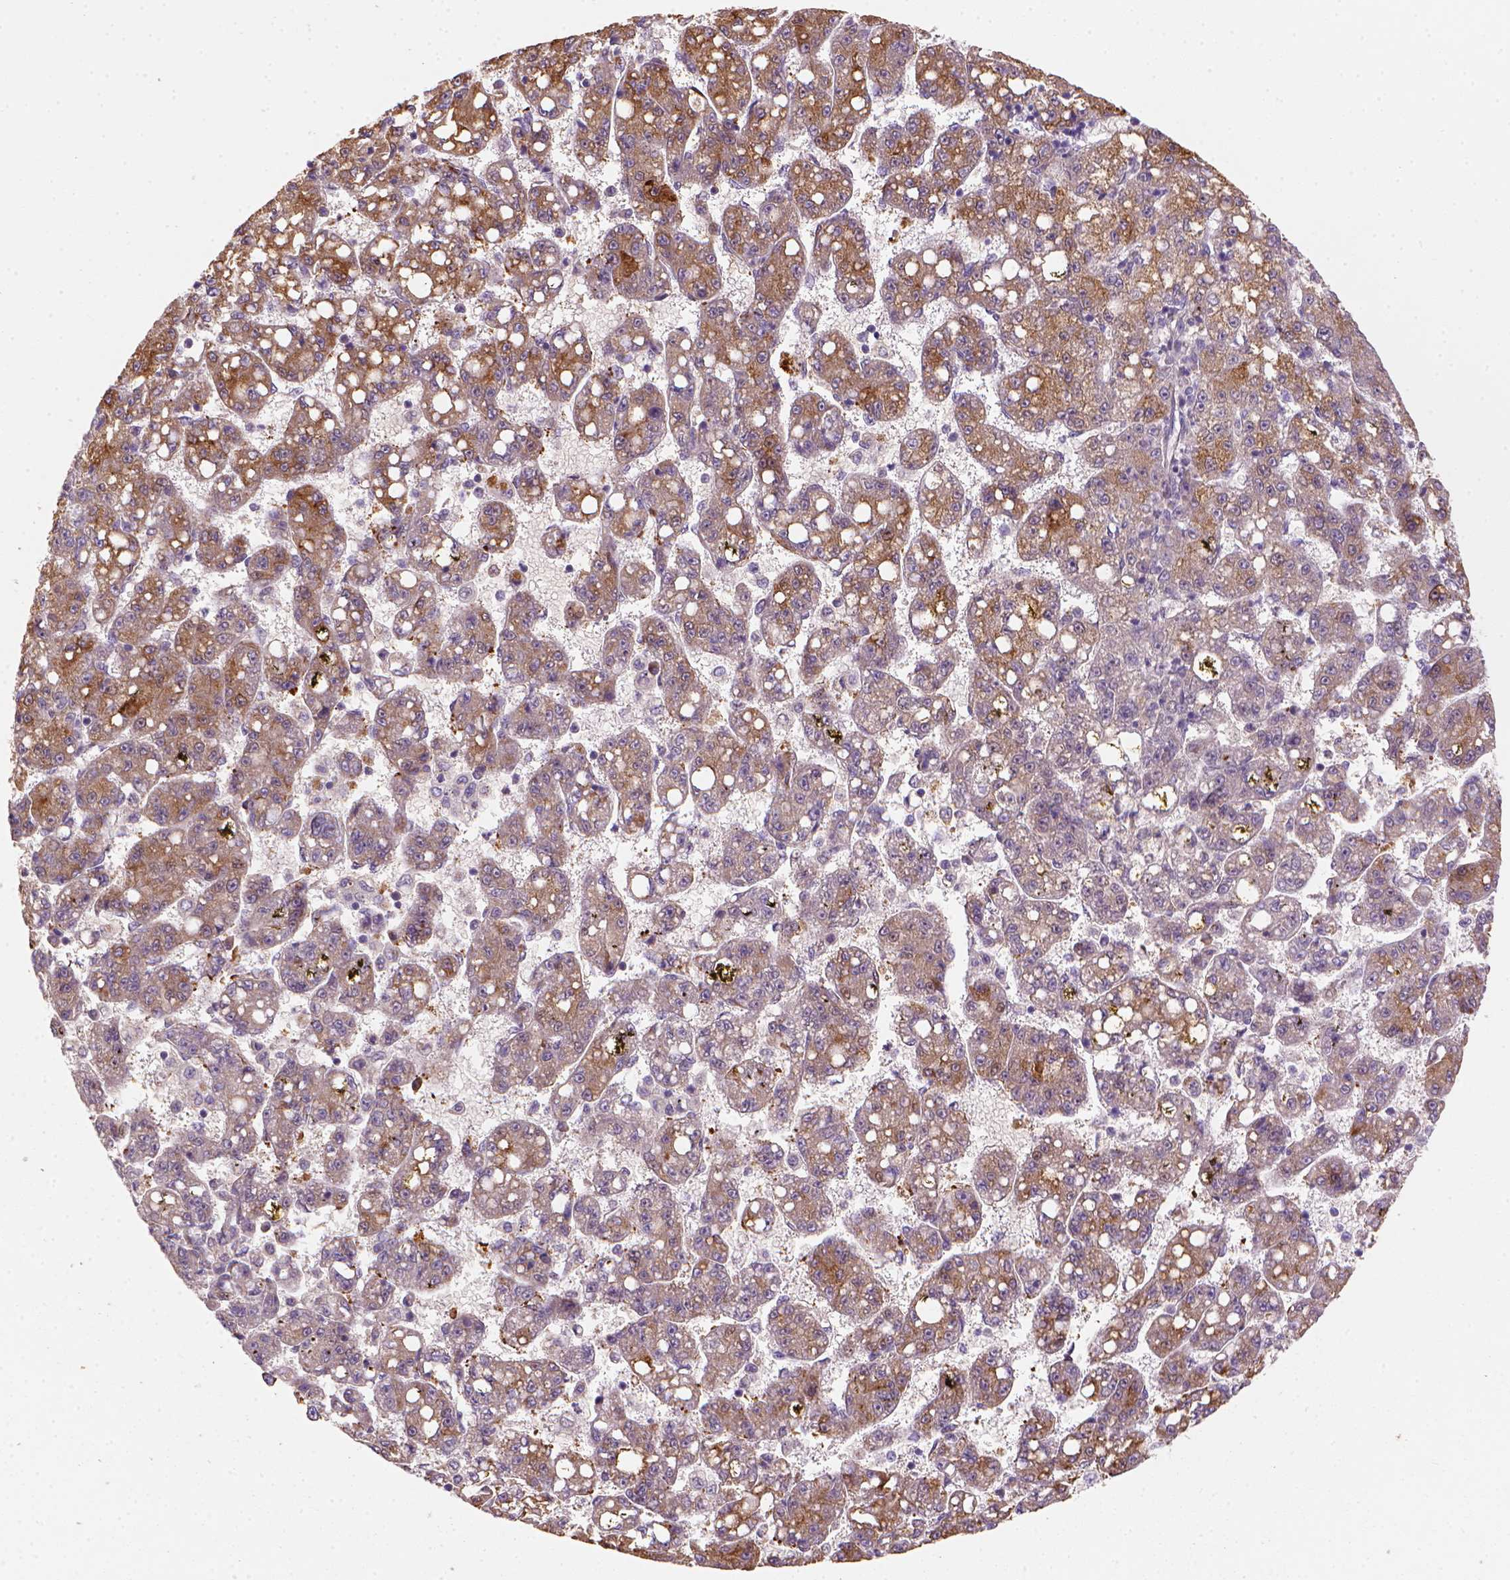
{"staining": {"intensity": "moderate", "quantity": ">75%", "location": "cytoplasmic/membranous"}, "tissue": "liver cancer", "cell_type": "Tumor cells", "image_type": "cancer", "snomed": [{"axis": "morphology", "description": "Carcinoma, Hepatocellular, NOS"}, {"axis": "topography", "description": "Liver"}], "caption": "This micrograph displays hepatocellular carcinoma (liver) stained with IHC to label a protein in brown. The cytoplasmic/membranous of tumor cells show moderate positivity for the protein. Nuclei are counter-stained blue.", "gene": "CES2", "patient": {"sex": "female", "age": 65}}